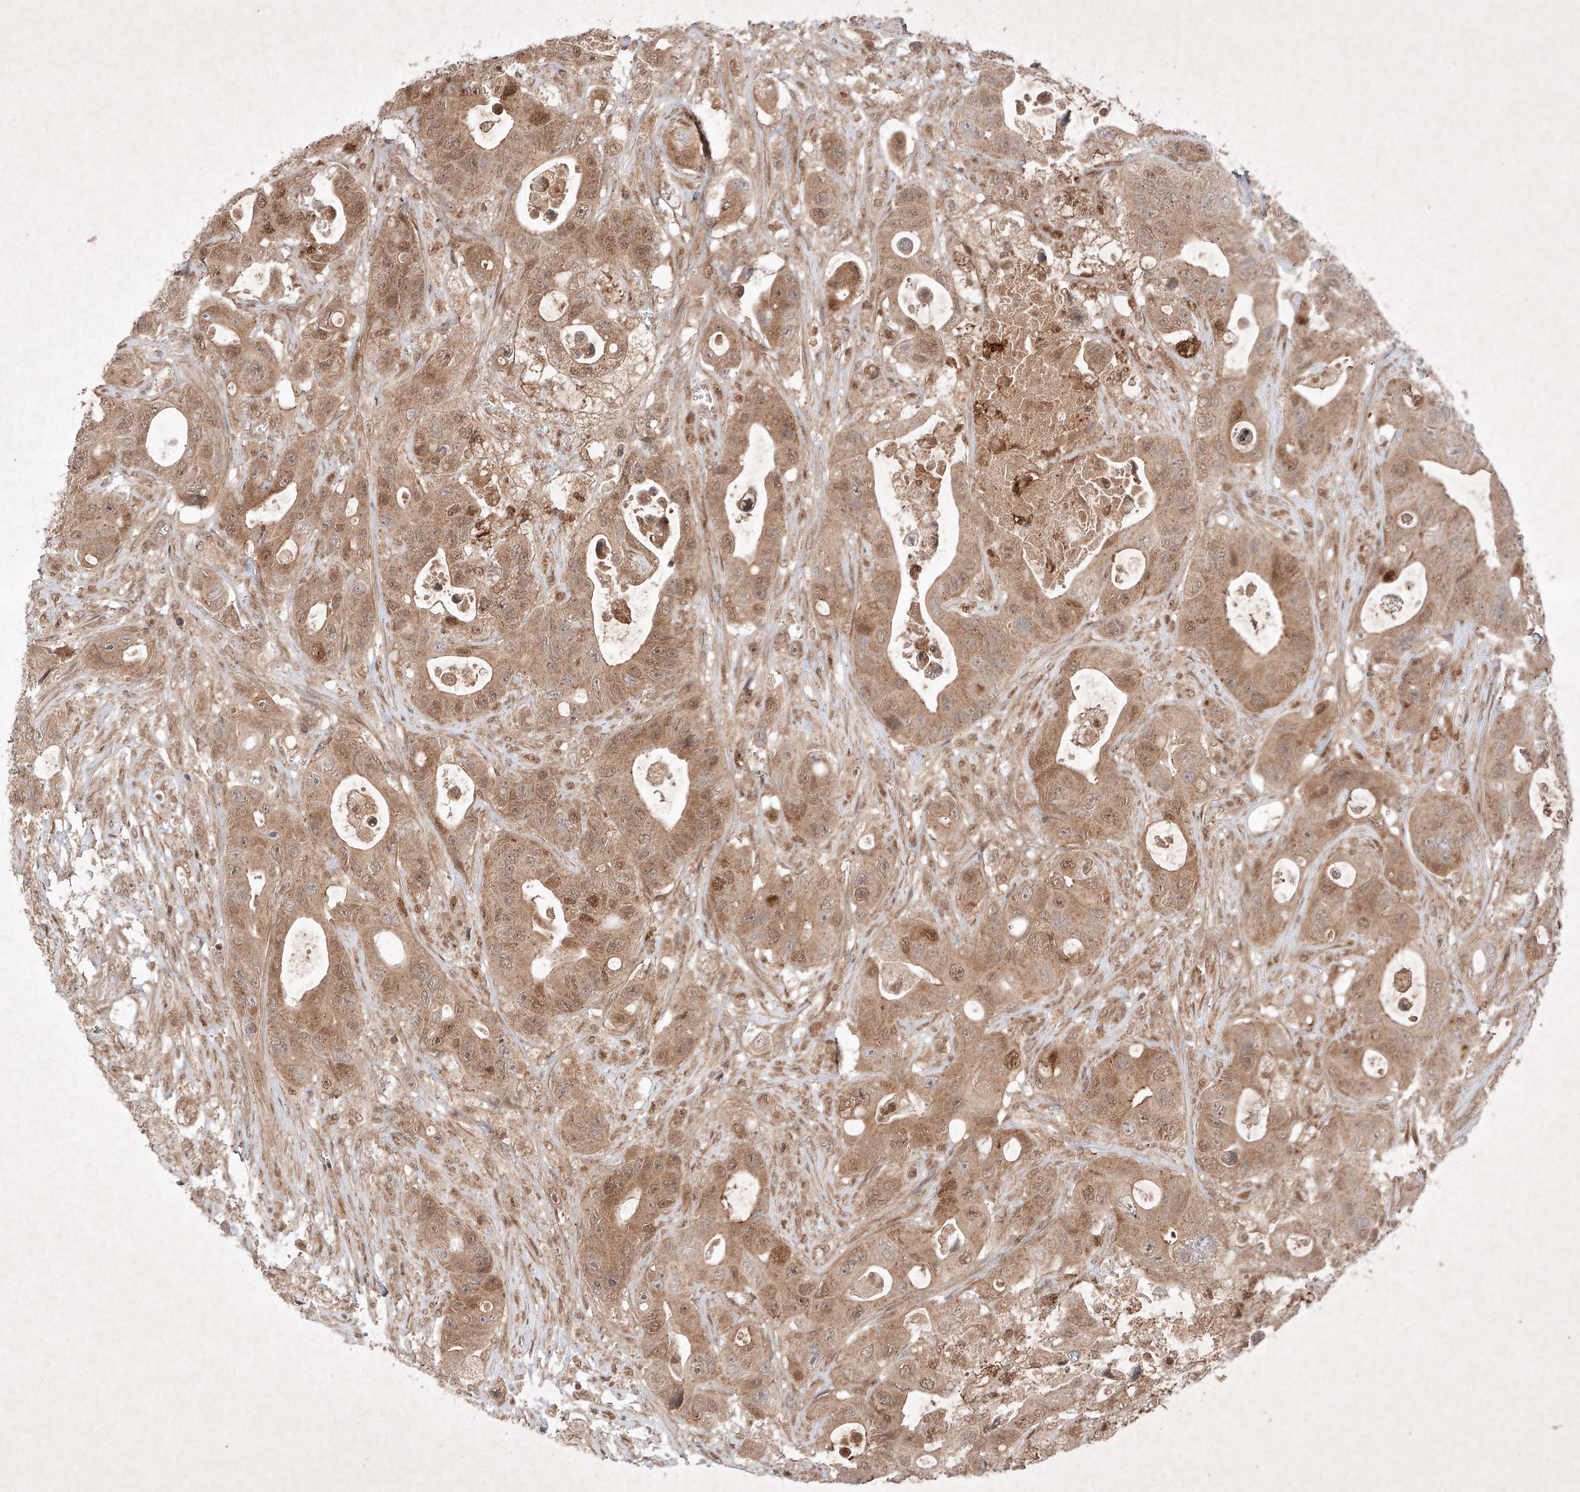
{"staining": {"intensity": "moderate", "quantity": ">75%", "location": "cytoplasmic/membranous,nuclear"}, "tissue": "colorectal cancer", "cell_type": "Tumor cells", "image_type": "cancer", "snomed": [{"axis": "morphology", "description": "Adenocarcinoma, NOS"}, {"axis": "topography", "description": "Colon"}], "caption": "Protein staining of colorectal adenocarcinoma tissue exhibits moderate cytoplasmic/membranous and nuclear expression in approximately >75% of tumor cells. (DAB (3,3'-diaminobenzidine) = brown stain, brightfield microscopy at high magnification).", "gene": "RNF31", "patient": {"sex": "female", "age": 46}}